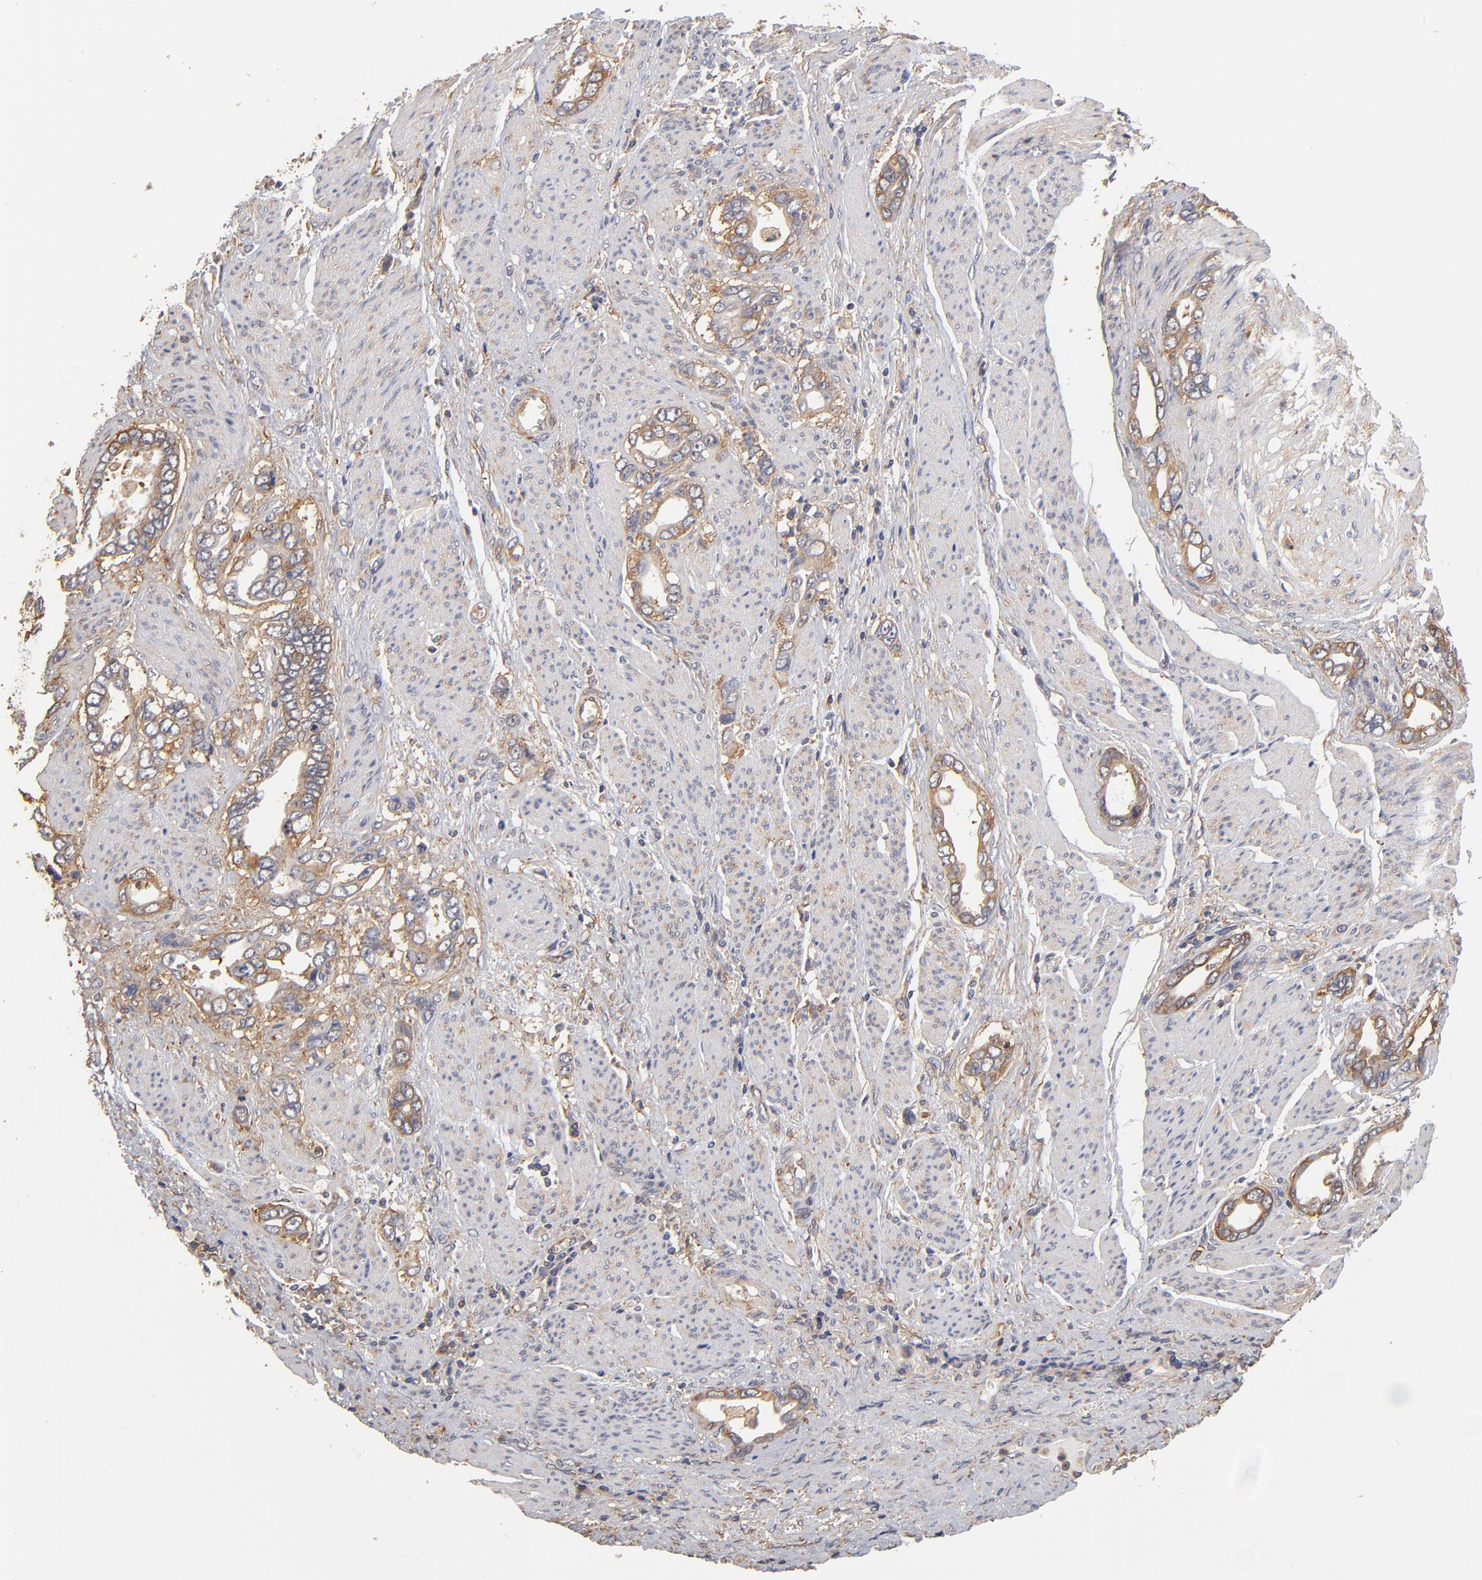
{"staining": {"intensity": "weak", "quantity": "25%-75%", "location": "cytoplasmic/membranous"}, "tissue": "stomach cancer", "cell_type": "Tumor cells", "image_type": "cancer", "snomed": [{"axis": "morphology", "description": "Adenocarcinoma, NOS"}, {"axis": "topography", "description": "Stomach"}], "caption": "The micrograph demonstrates staining of stomach cancer, revealing weak cytoplasmic/membranous protein staining (brown color) within tumor cells.", "gene": "FCMR", "patient": {"sex": "male", "age": 78}}